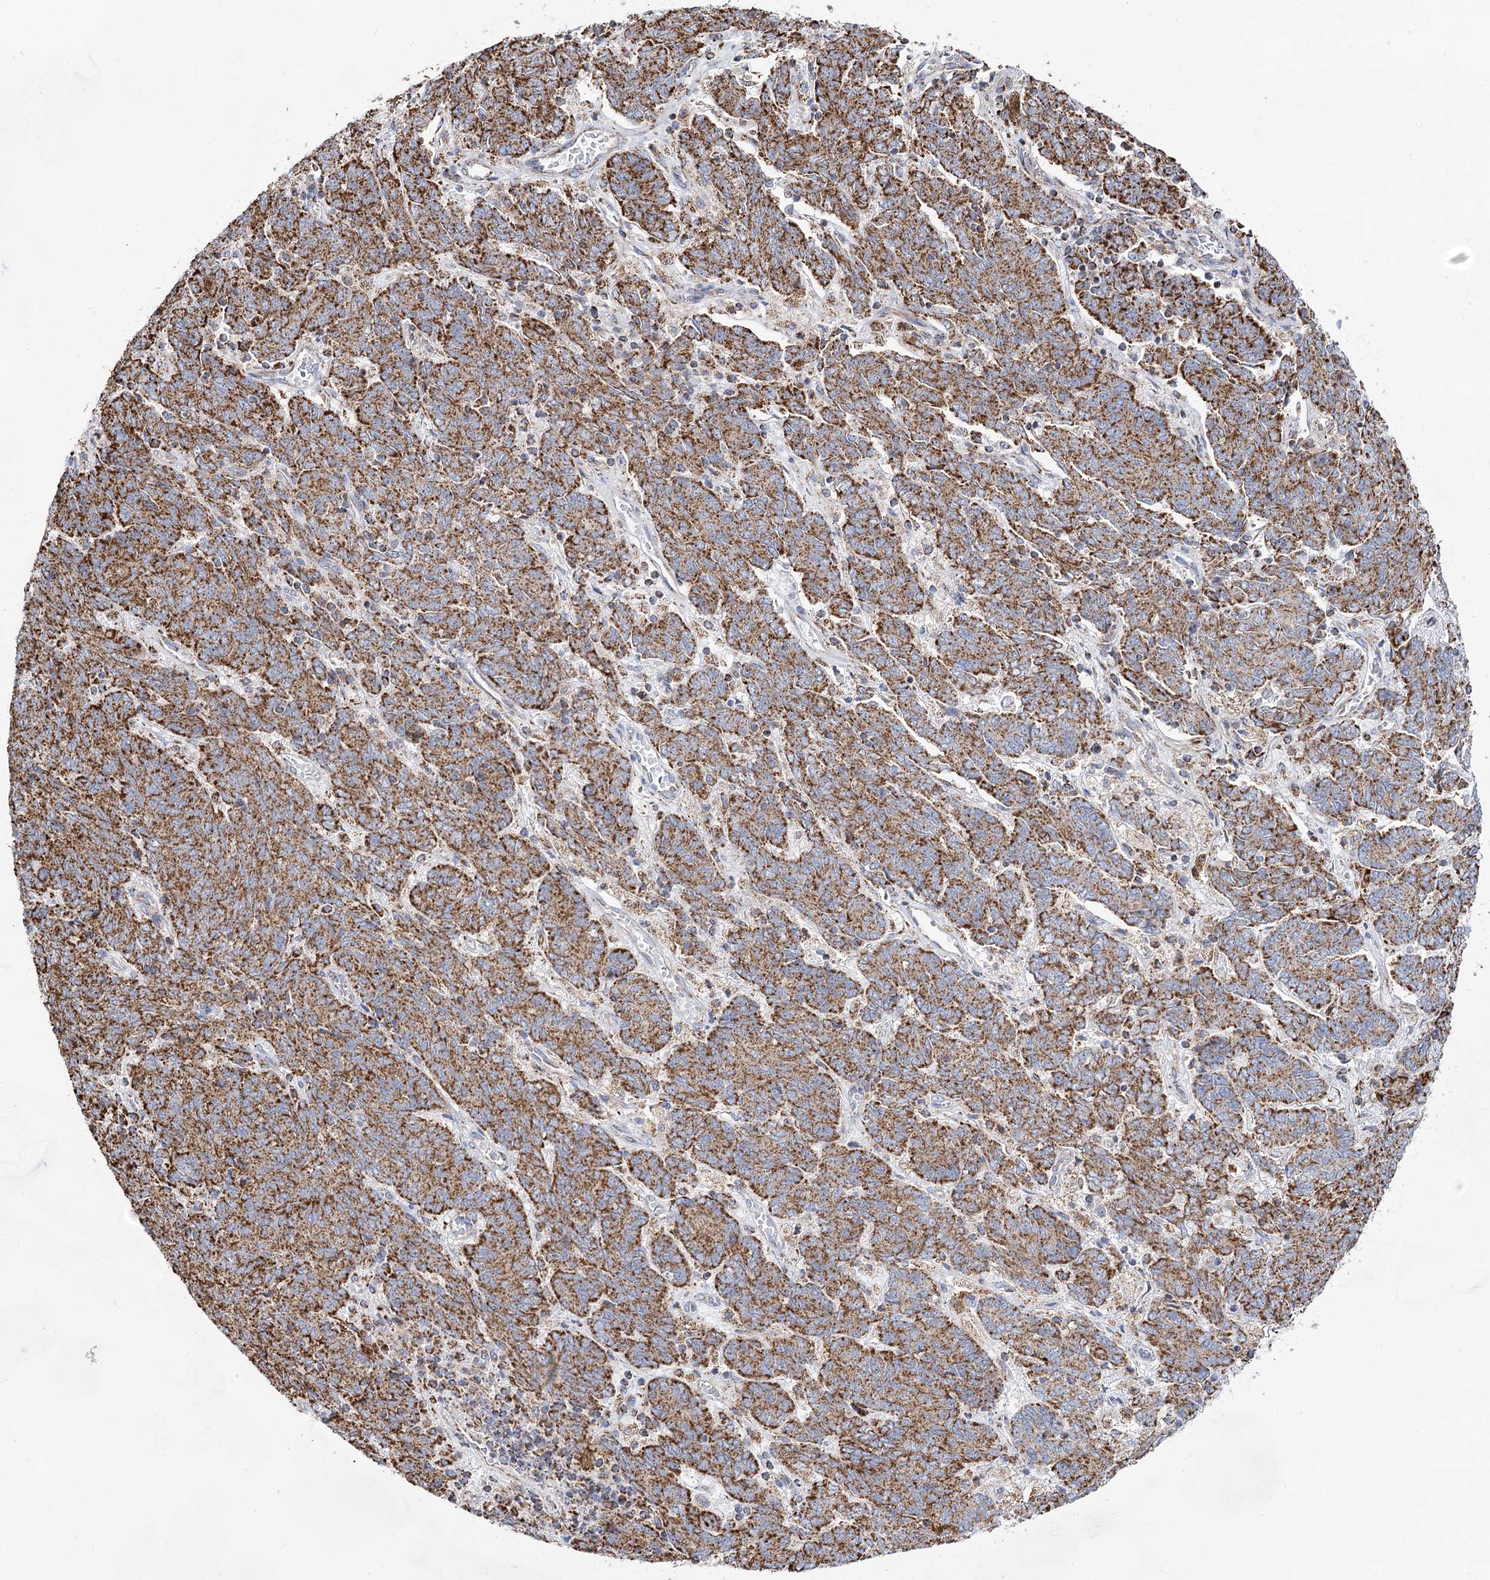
{"staining": {"intensity": "strong", "quantity": ">75%", "location": "cytoplasmic/membranous"}, "tissue": "endometrial cancer", "cell_type": "Tumor cells", "image_type": "cancer", "snomed": [{"axis": "morphology", "description": "Adenocarcinoma, NOS"}, {"axis": "topography", "description": "Endometrium"}], "caption": "An image of human adenocarcinoma (endometrial) stained for a protein demonstrates strong cytoplasmic/membranous brown staining in tumor cells.", "gene": "NADK2", "patient": {"sex": "female", "age": 80}}